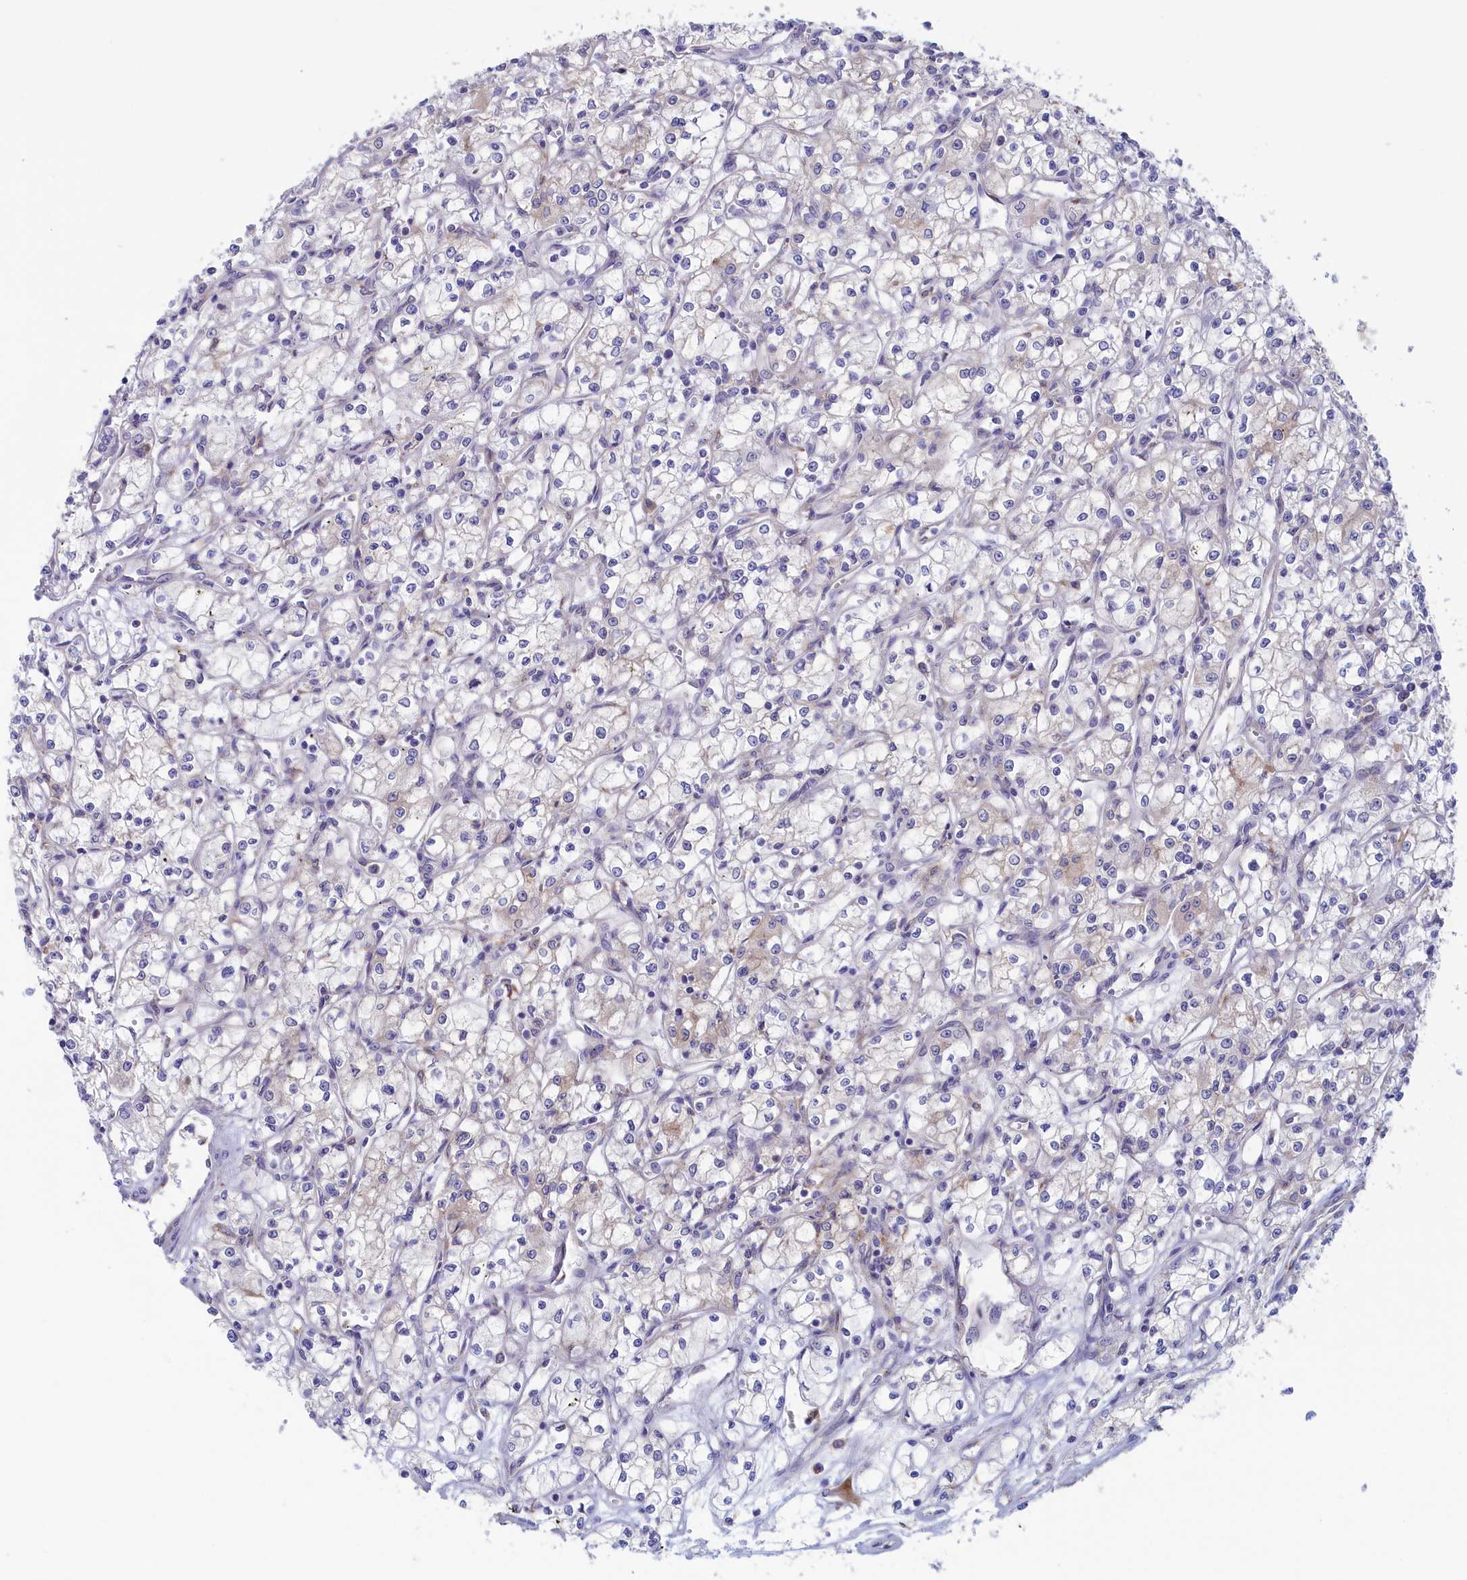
{"staining": {"intensity": "negative", "quantity": "none", "location": "none"}, "tissue": "renal cancer", "cell_type": "Tumor cells", "image_type": "cancer", "snomed": [{"axis": "morphology", "description": "Adenocarcinoma, NOS"}, {"axis": "topography", "description": "Kidney"}], "caption": "Immunohistochemistry histopathology image of renal cancer (adenocarcinoma) stained for a protein (brown), which reveals no expression in tumor cells.", "gene": "SYNDIG1L", "patient": {"sex": "male", "age": 59}}